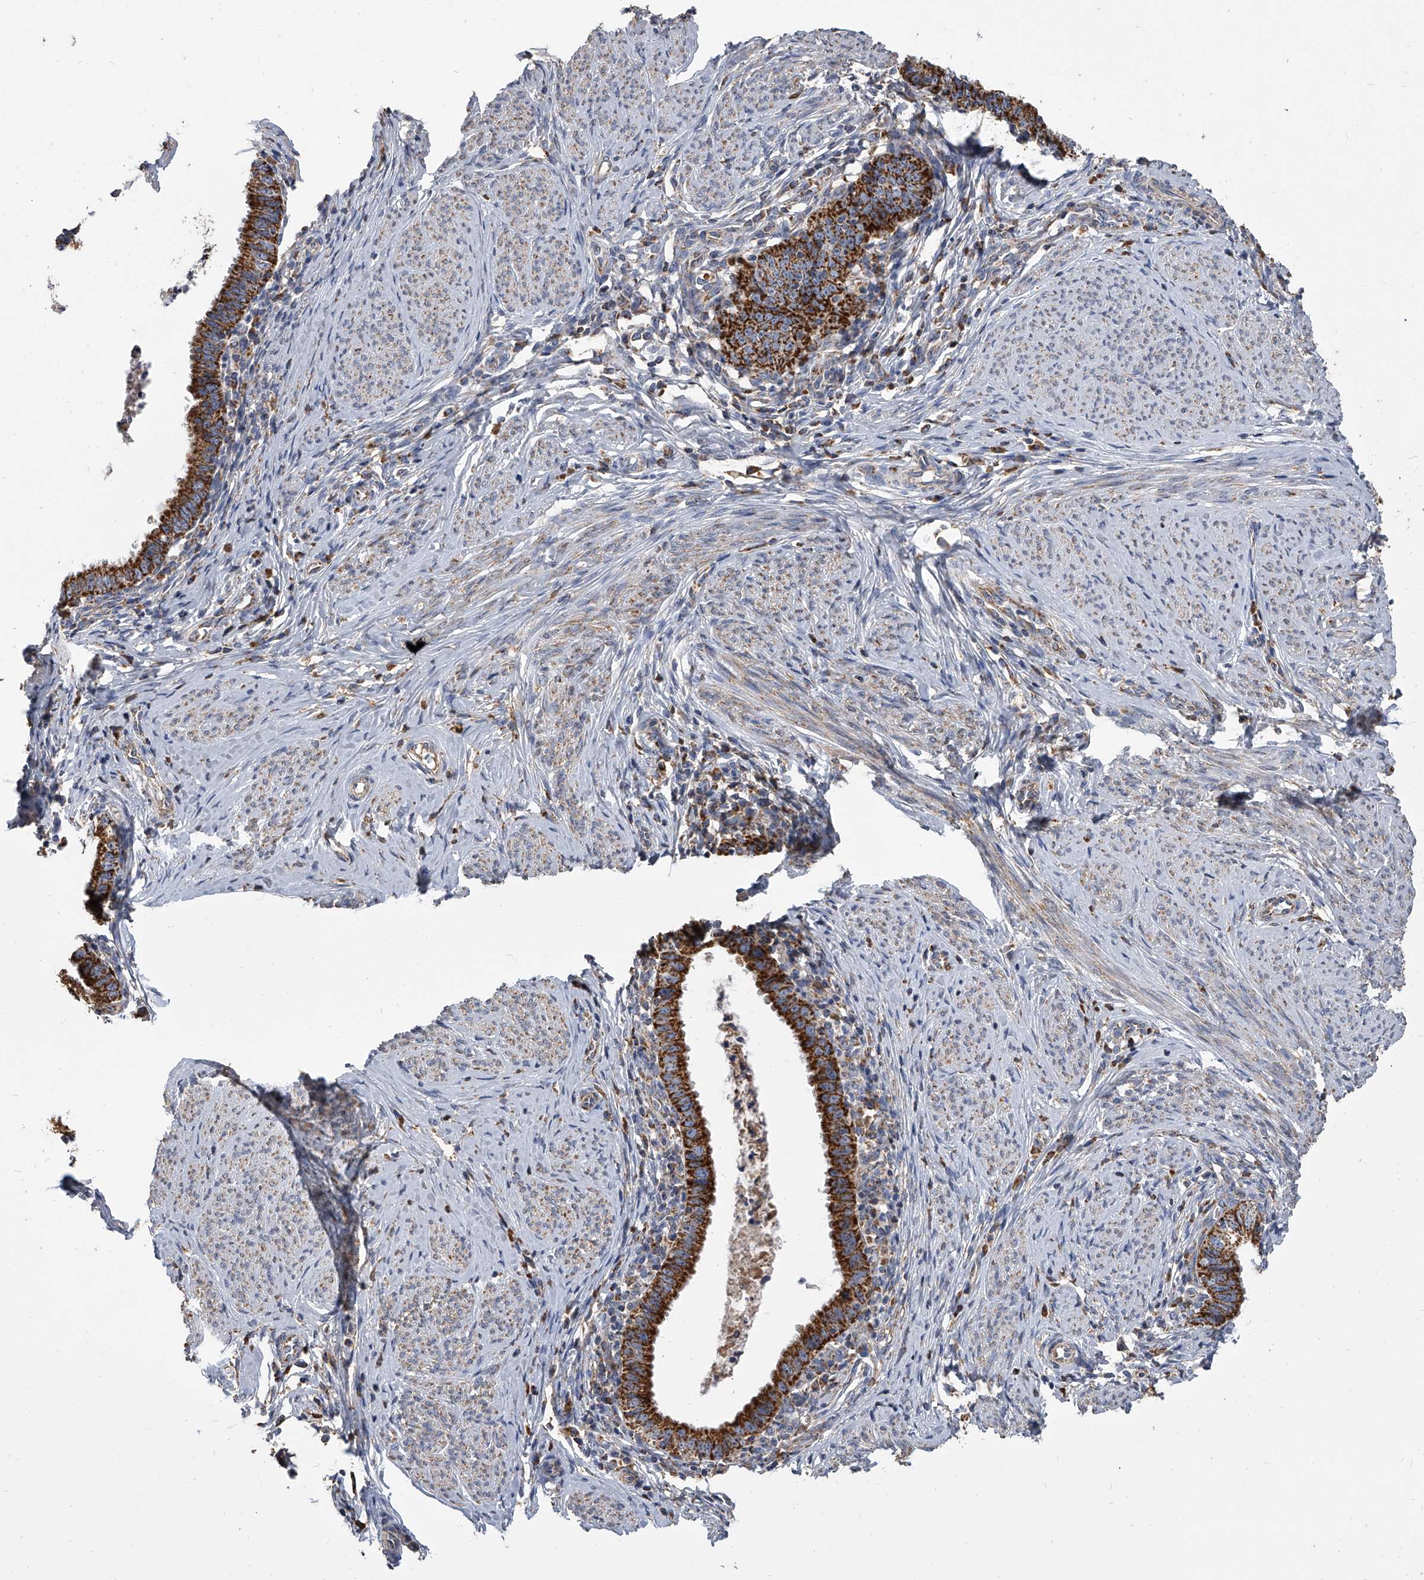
{"staining": {"intensity": "strong", "quantity": ">75%", "location": "cytoplasmic/membranous"}, "tissue": "cervical cancer", "cell_type": "Tumor cells", "image_type": "cancer", "snomed": [{"axis": "morphology", "description": "Adenocarcinoma, NOS"}, {"axis": "topography", "description": "Cervix"}], "caption": "A brown stain labels strong cytoplasmic/membranous staining of a protein in human cervical cancer tumor cells.", "gene": "MRPL28", "patient": {"sex": "female", "age": 36}}